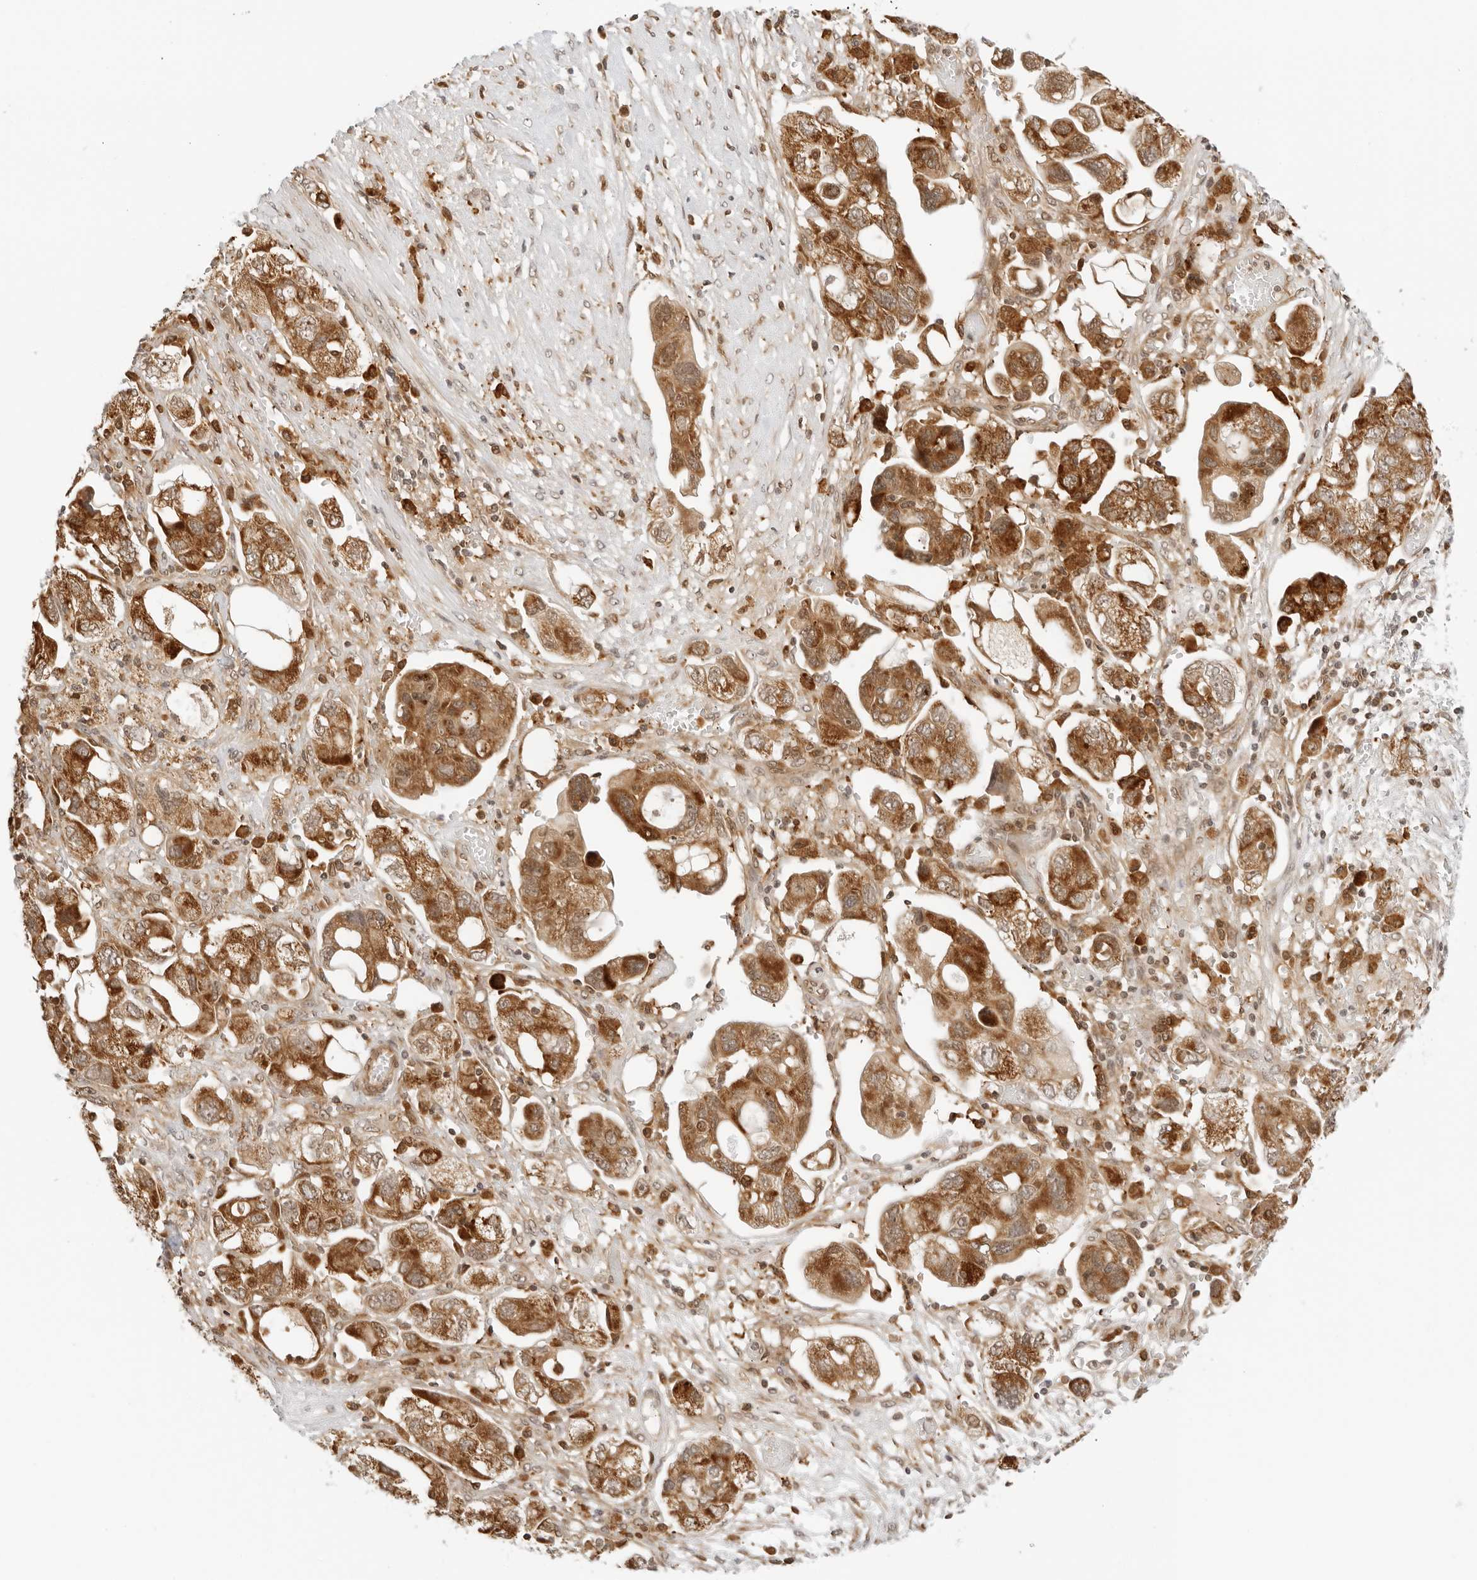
{"staining": {"intensity": "strong", "quantity": ">75%", "location": "cytoplasmic/membranous"}, "tissue": "ovarian cancer", "cell_type": "Tumor cells", "image_type": "cancer", "snomed": [{"axis": "morphology", "description": "Carcinoma, NOS"}, {"axis": "morphology", "description": "Cystadenocarcinoma, serous, NOS"}, {"axis": "topography", "description": "Ovary"}], "caption": "Ovarian carcinoma tissue demonstrates strong cytoplasmic/membranous expression in approximately >75% of tumor cells, visualized by immunohistochemistry.", "gene": "RC3H1", "patient": {"sex": "female", "age": 69}}